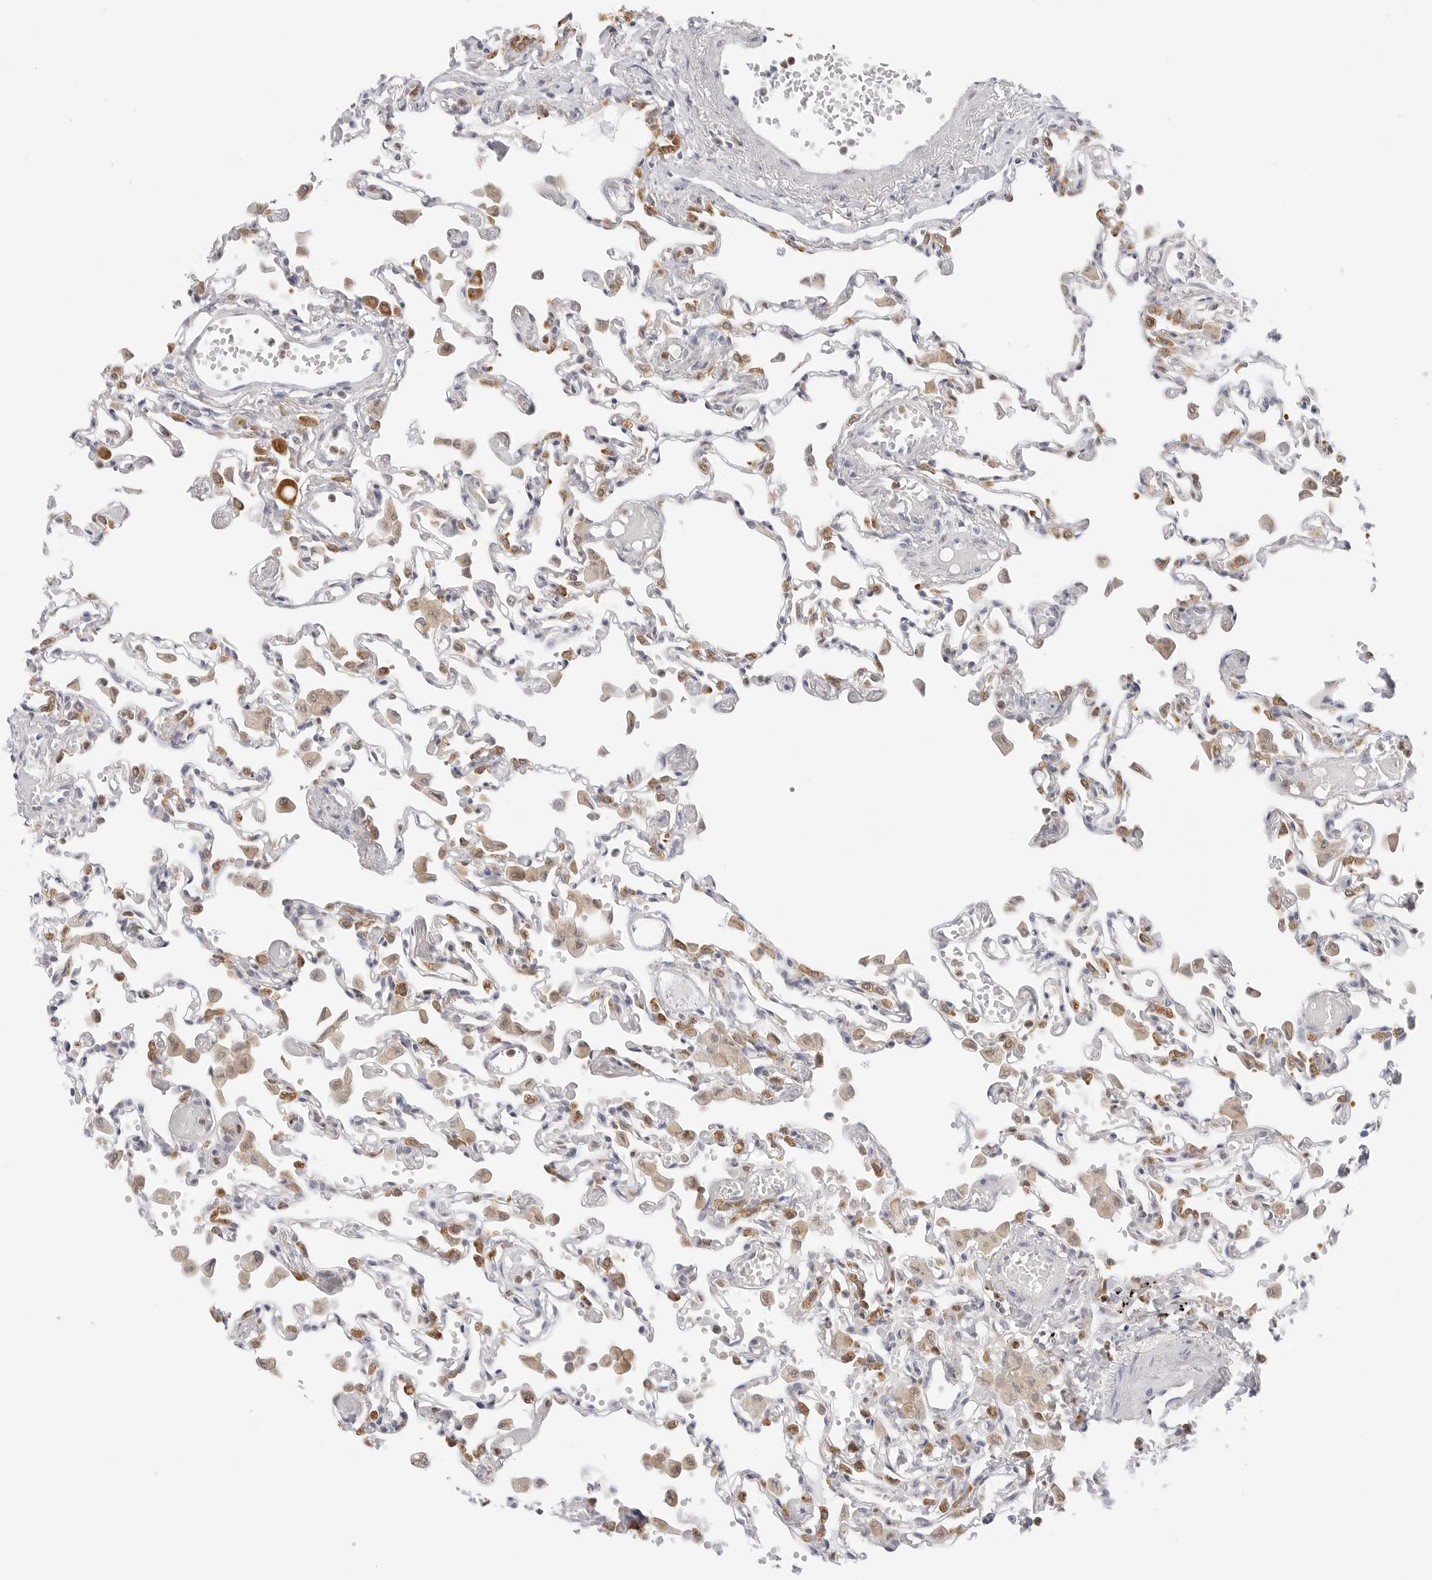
{"staining": {"intensity": "moderate", "quantity": "25%-75%", "location": "cytoplasmic/membranous"}, "tissue": "lung", "cell_type": "Alveolar cells", "image_type": "normal", "snomed": [{"axis": "morphology", "description": "Normal tissue, NOS"}, {"axis": "topography", "description": "Bronchus"}, {"axis": "topography", "description": "Lung"}], "caption": "IHC staining of unremarkable lung, which reveals medium levels of moderate cytoplasmic/membranous staining in approximately 25%-75% of alveolar cells indicating moderate cytoplasmic/membranous protein staining. The staining was performed using DAB (brown) for protein detection and nuclei were counterstained in hematoxylin (blue).", "gene": "THEM4", "patient": {"sex": "female", "age": 49}}